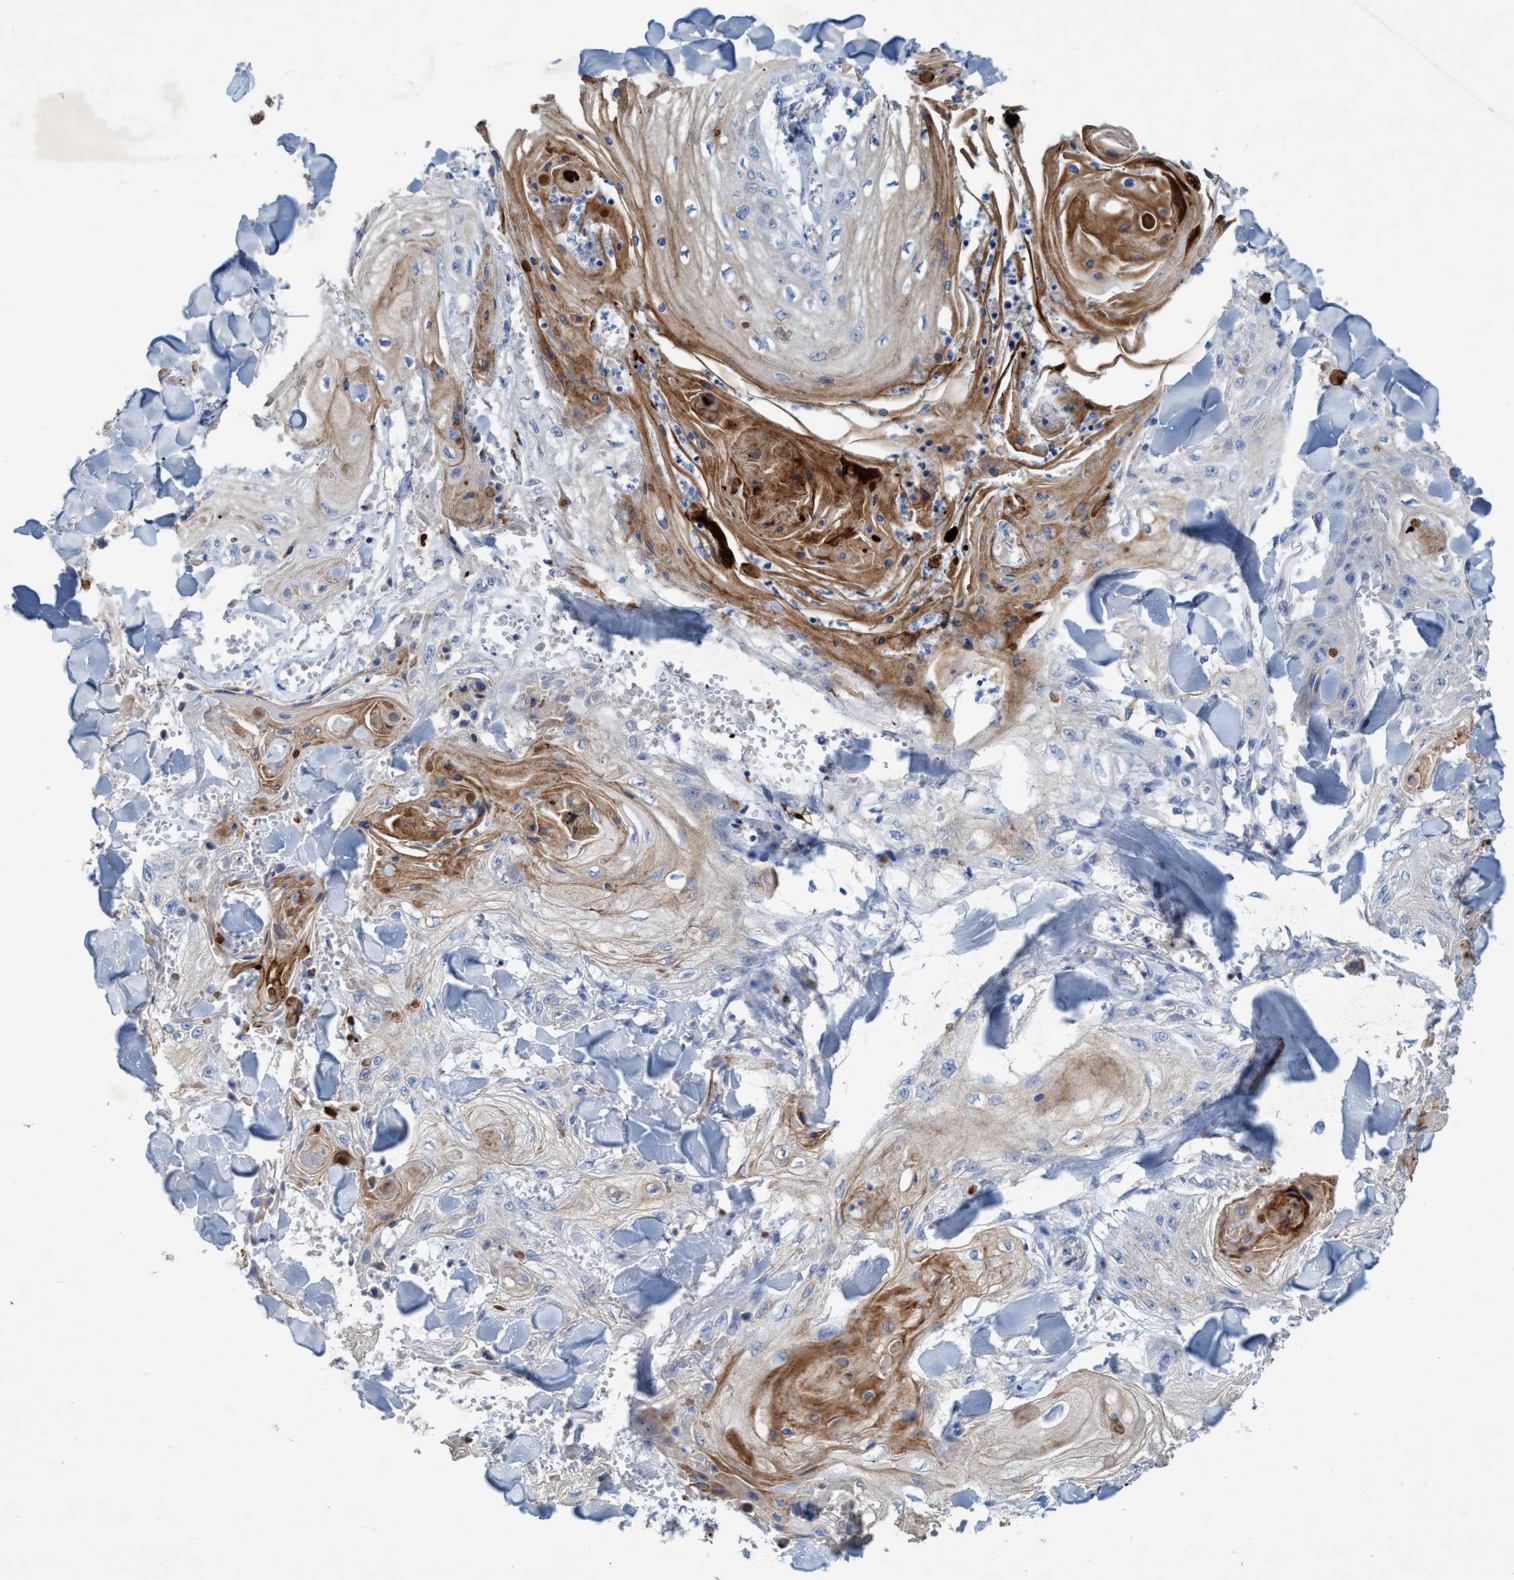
{"staining": {"intensity": "strong", "quantity": "<25%", "location": "cytoplasmic/membranous"}, "tissue": "skin cancer", "cell_type": "Tumor cells", "image_type": "cancer", "snomed": [{"axis": "morphology", "description": "Squamous cell carcinoma, NOS"}, {"axis": "topography", "description": "Skin"}], "caption": "IHC (DAB) staining of squamous cell carcinoma (skin) reveals strong cytoplasmic/membranous protein expression in approximately <25% of tumor cells.", "gene": "GULP1", "patient": {"sex": "male", "age": 74}}